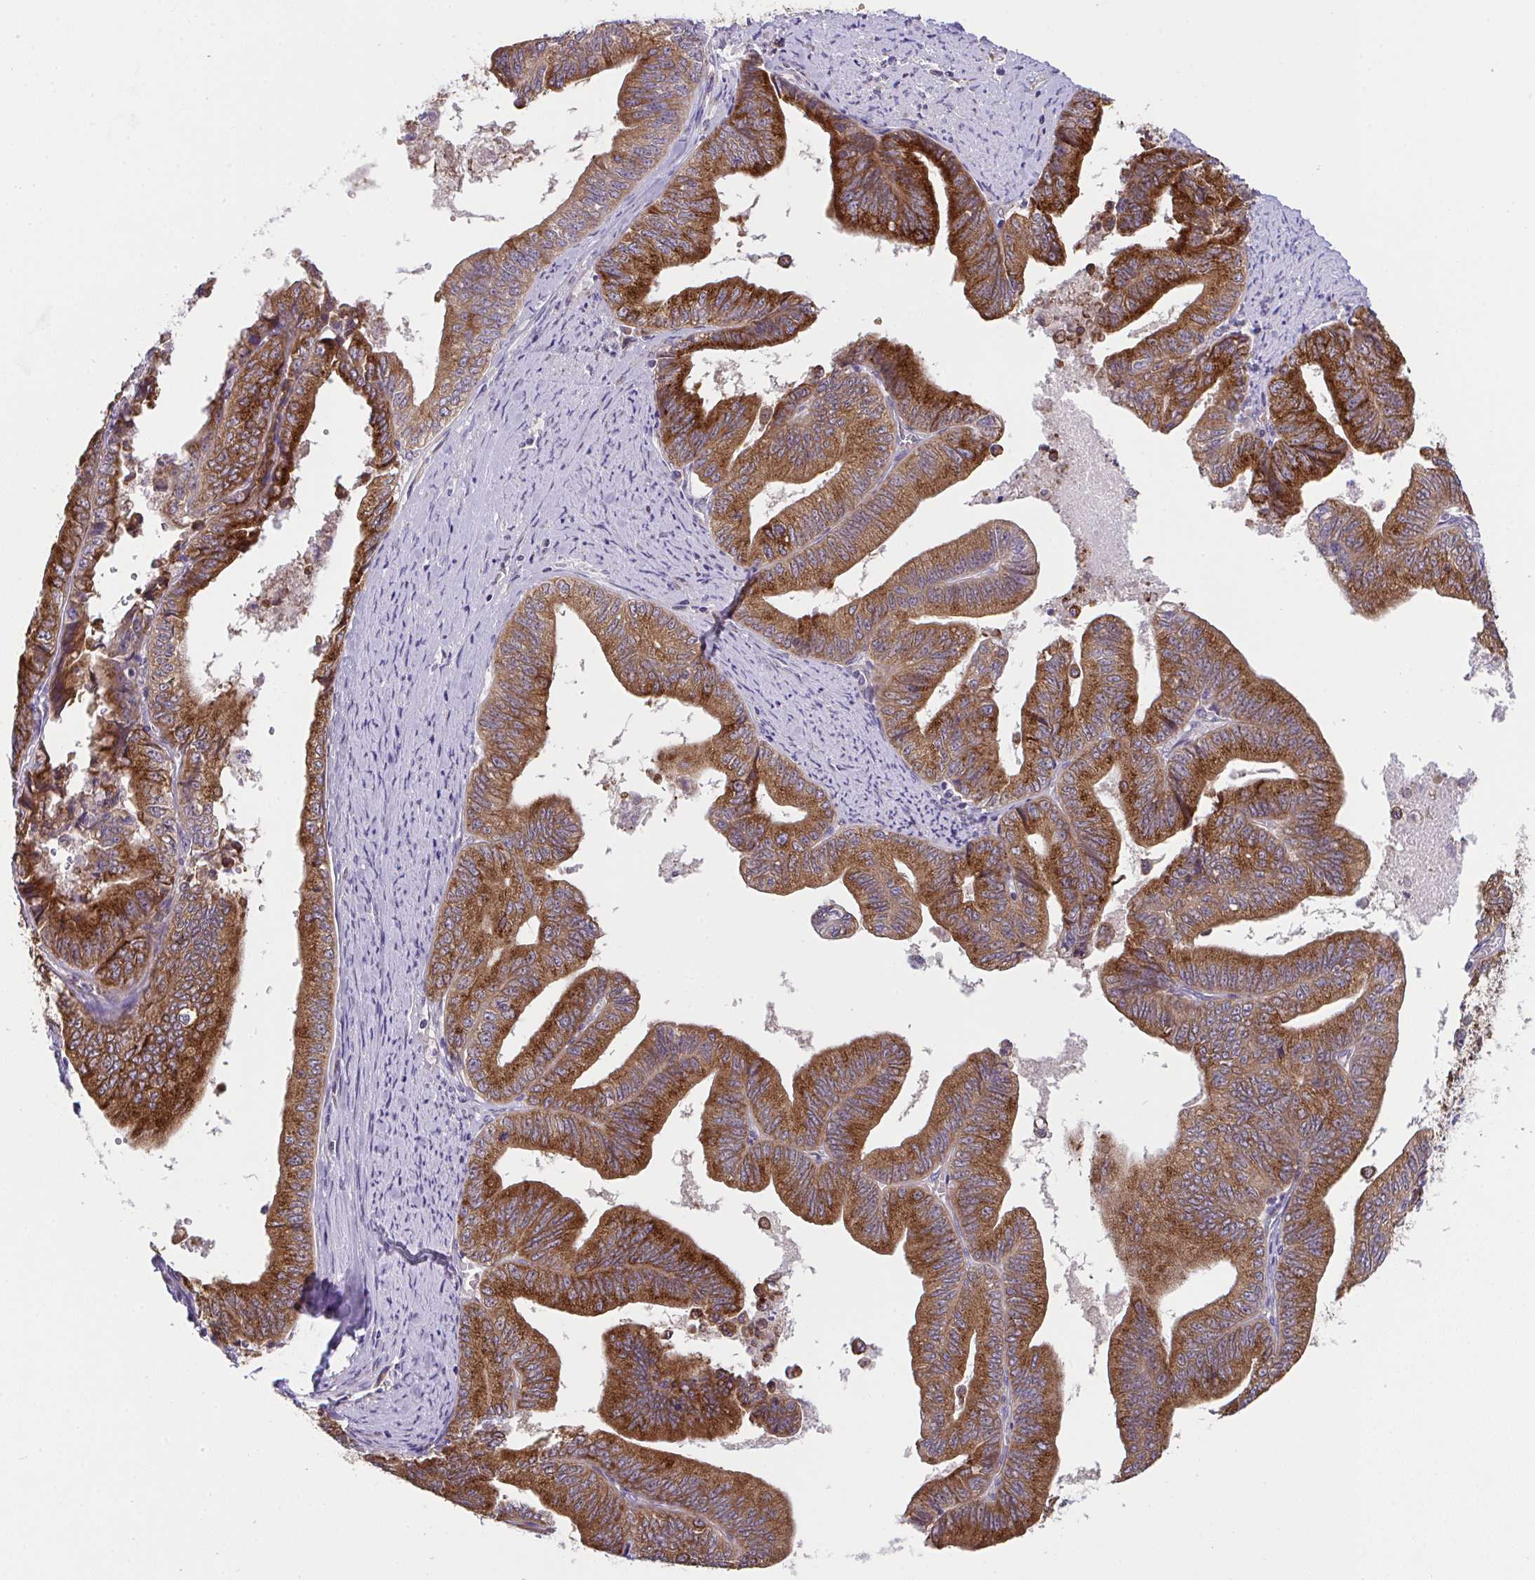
{"staining": {"intensity": "strong", "quantity": ">75%", "location": "cytoplasmic/membranous"}, "tissue": "endometrial cancer", "cell_type": "Tumor cells", "image_type": "cancer", "snomed": [{"axis": "morphology", "description": "Adenocarcinoma, NOS"}, {"axis": "topography", "description": "Endometrium"}], "caption": "Strong cytoplasmic/membranous staining for a protein is identified in about >75% of tumor cells of adenocarcinoma (endometrial) using immunohistochemistry.", "gene": "MIA3", "patient": {"sex": "female", "age": 65}}